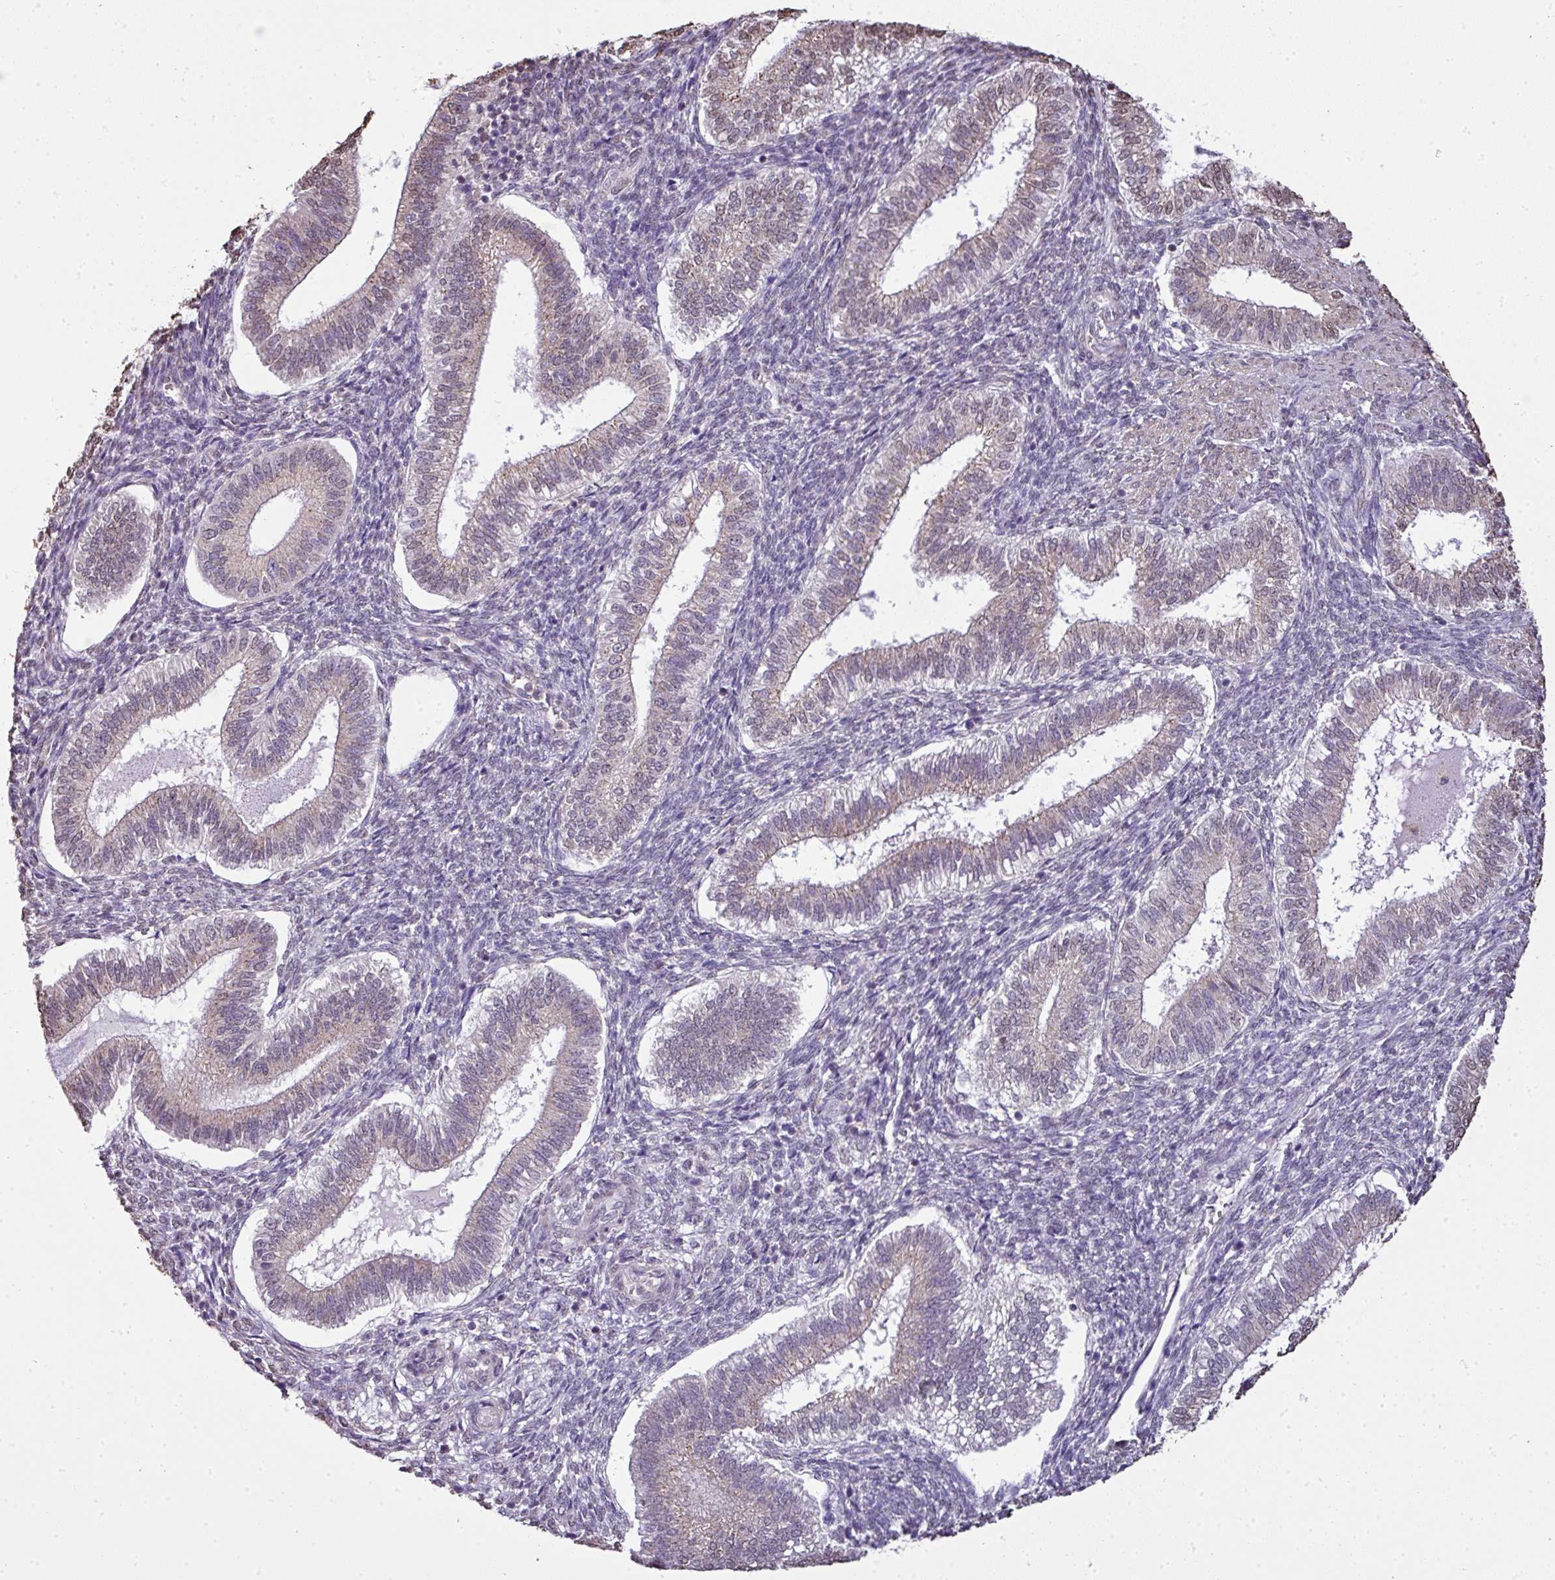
{"staining": {"intensity": "negative", "quantity": "none", "location": "none"}, "tissue": "endometrium", "cell_type": "Cells in endometrial stroma", "image_type": "normal", "snomed": [{"axis": "morphology", "description": "Normal tissue, NOS"}, {"axis": "topography", "description": "Endometrium"}], "caption": "The IHC photomicrograph has no significant expression in cells in endometrial stroma of endometrium. (DAB (3,3'-diaminobenzidine) immunohistochemistry (IHC) visualized using brightfield microscopy, high magnification).", "gene": "JPH2", "patient": {"sex": "female", "age": 25}}